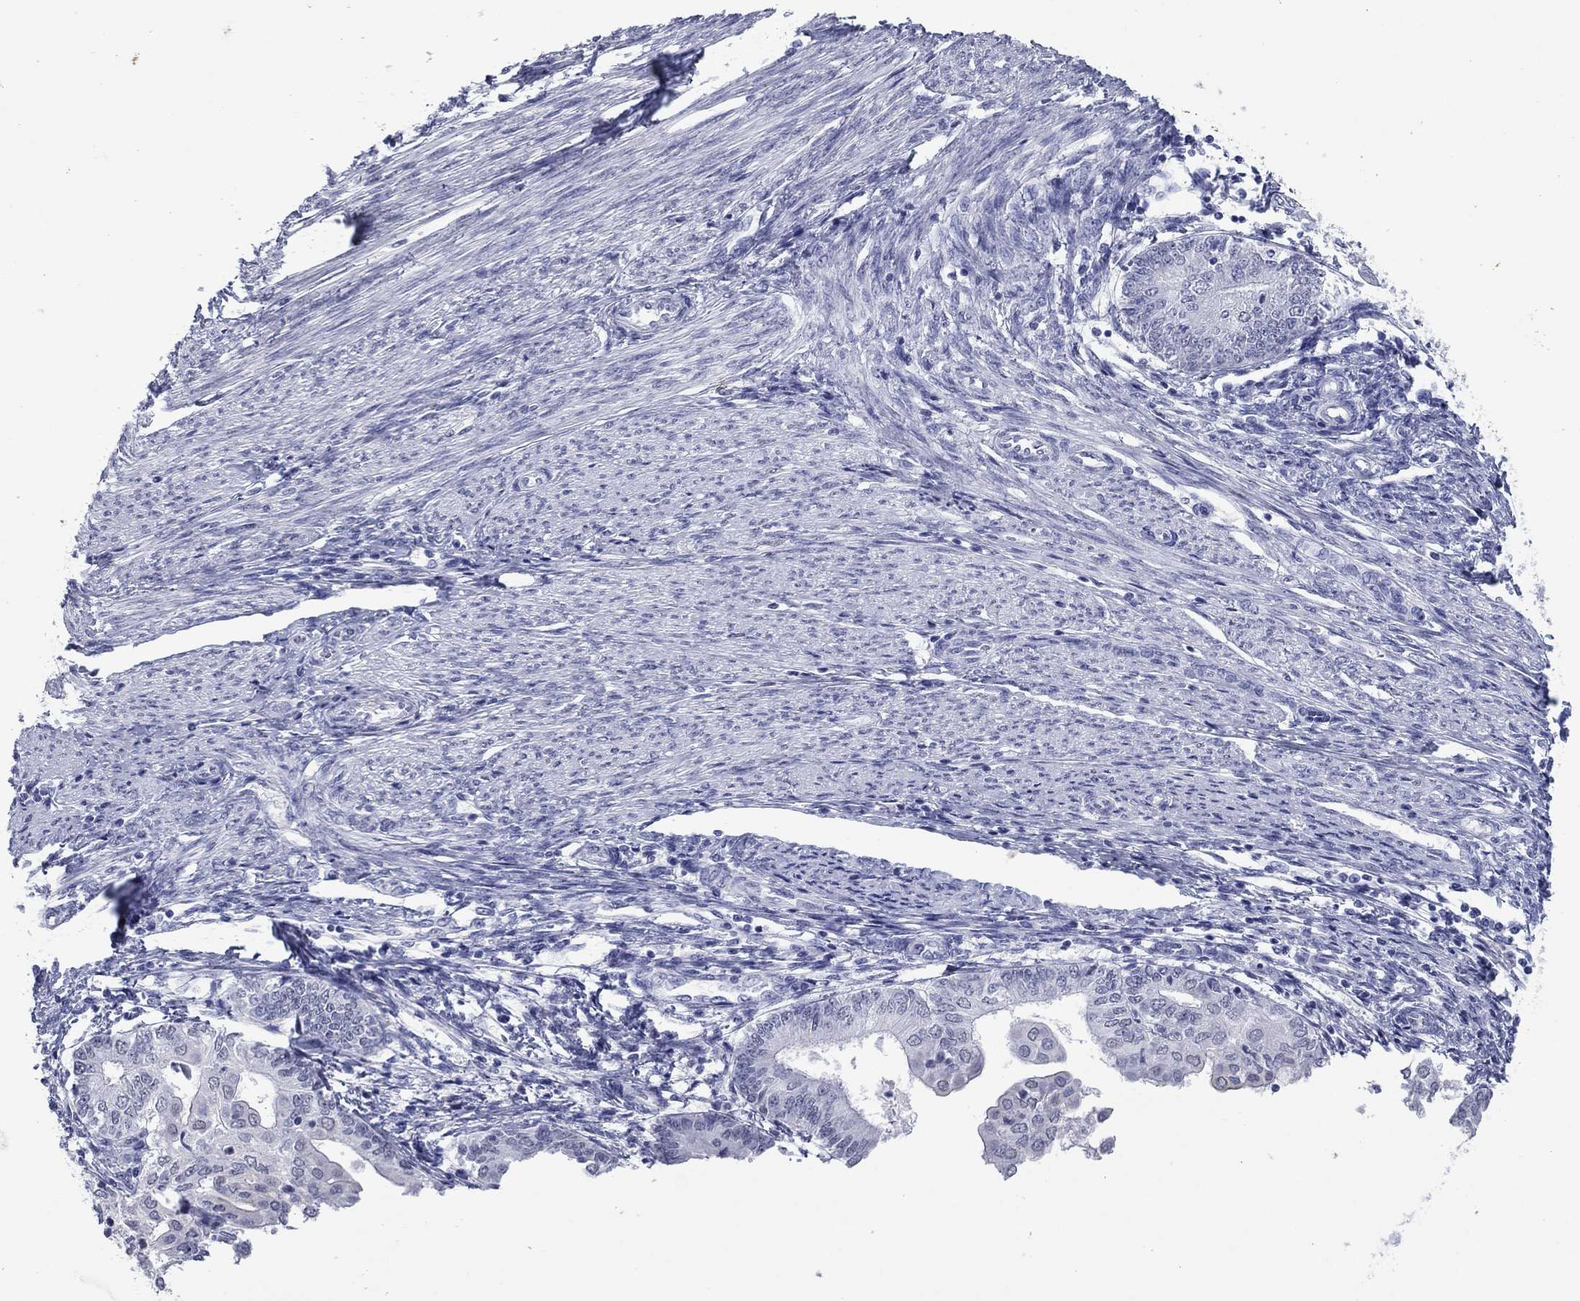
{"staining": {"intensity": "negative", "quantity": "none", "location": "none"}, "tissue": "endometrial cancer", "cell_type": "Tumor cells", "image_type": "cancer", "snomed": [{"axis": "morphology", "description": "Adenocarcinoma, NOS"}, {"axis": "topography", "description": "Endometrium"}], "caption": "High power microscopy micrograph of an IHC photomicrograph of adenocarcinoma (endometrial), revealing no significant positivity in tumor cells. The staining is performed using DAB (3,3'-diaminobenzidine) brown chromogen with nuclei counter-stained in using hematoxylin.", "gene": "KRT75", "patient": {"sex": "female", "age": 68}}